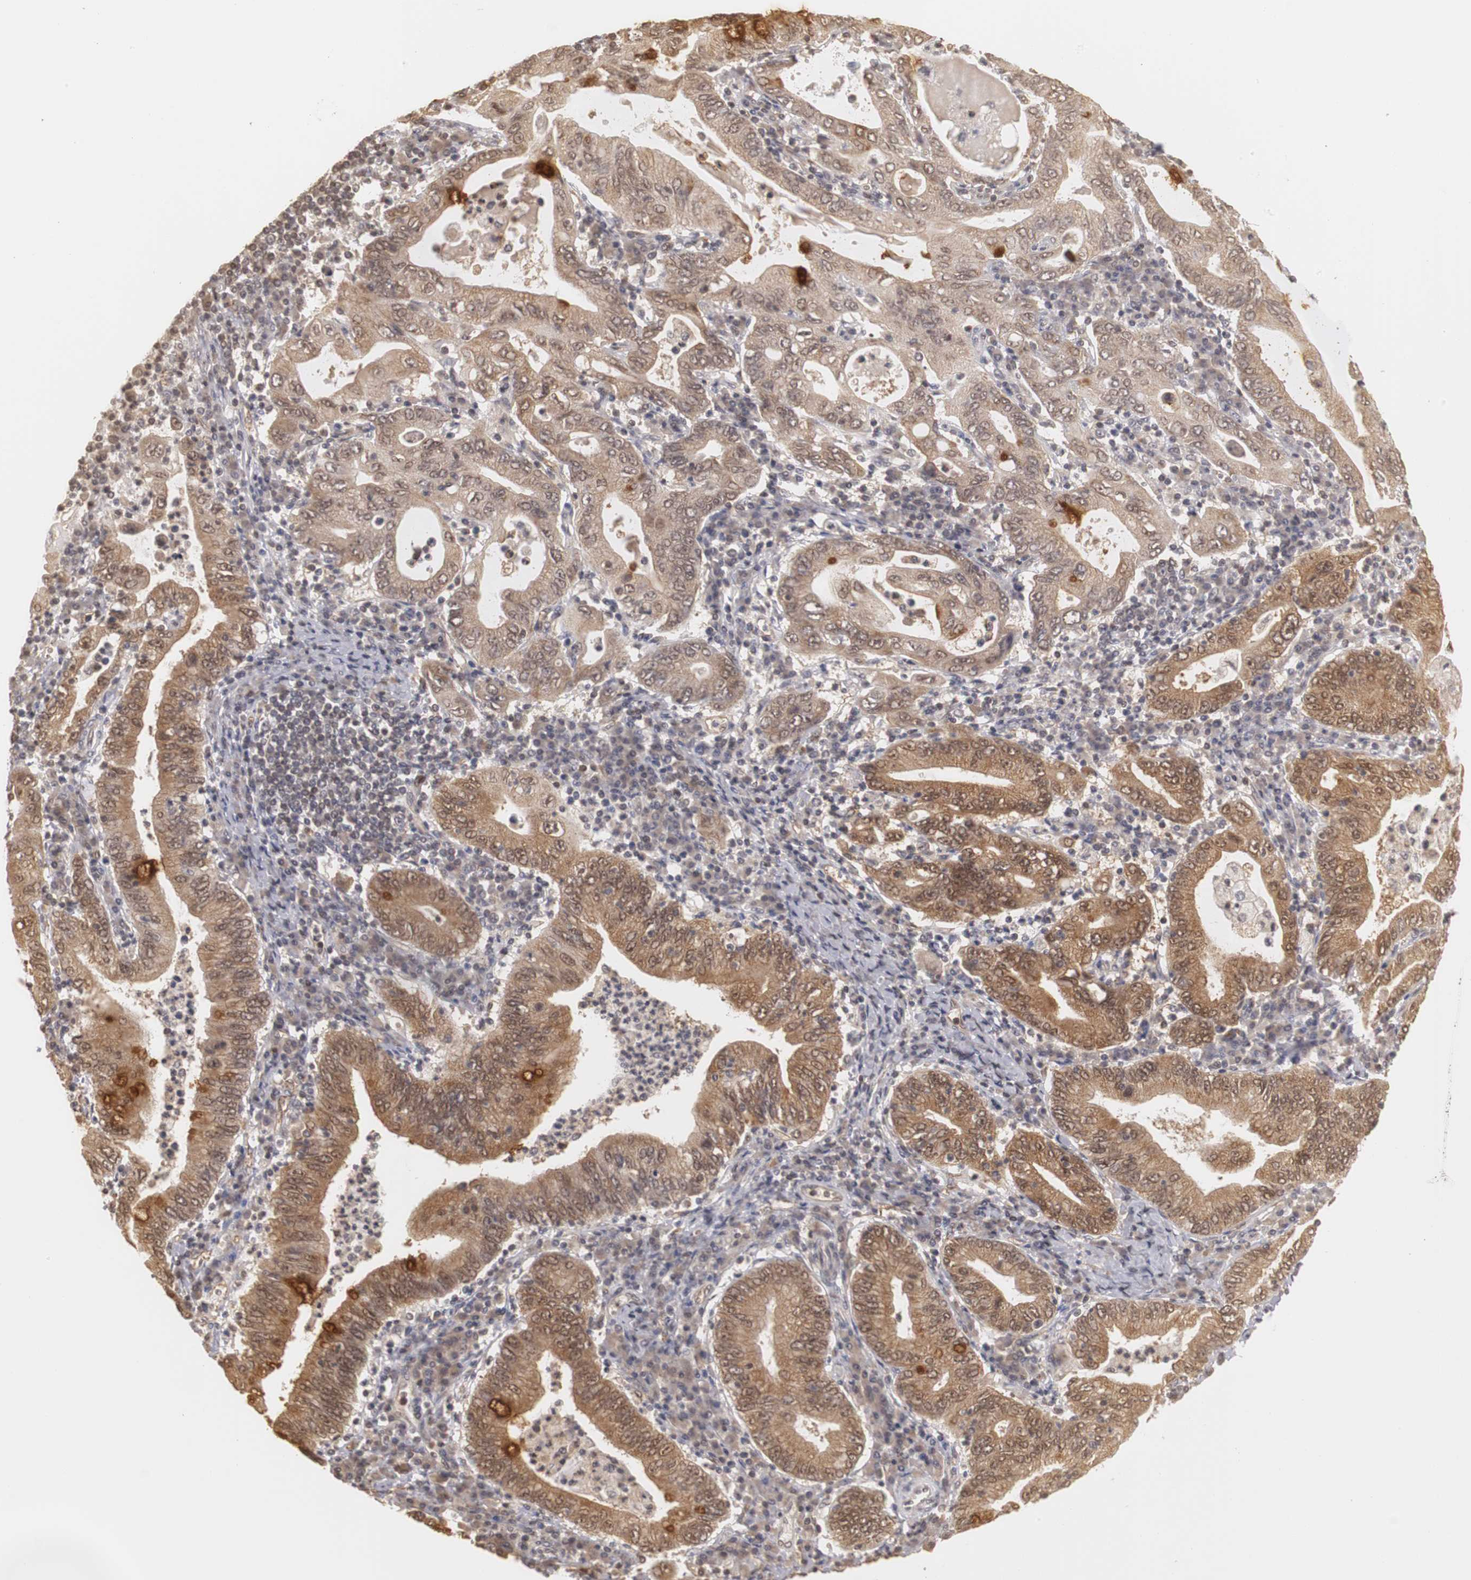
{"staining": {"intensity": "moderate", "quantity": ">75%", "location": "cytoplasmic/membranous,nuclear"}, "tissue": "stomach cancer", "cell_type": "Tumor cells", "image_type": "cancer", "snomed": [{"axis": "morphology", "description": "Normal tissue, NOS"}, {"axis": "morphology", "description": "Adenocarcinoma, NOS"}, {"axis": "topography", "description": "Esophagus"}, {"axis": "topography", "description": "Stomach, upper"}, {"axis": "topography", "description": "Peripheral nerve tissue"}], "caption": "A brown stain labels moderate cytoplasmic/membranous and nuclear positivity of a protein in human adenocarcinoma (stomach) tumor cells. The staining is performed using DAB brown chromogen to label protein expression. The nuclei are counter-stained blue using hematoxylin.", "gene": "PLEKHA1", "patient": {"sex": "male", "age": 62}}